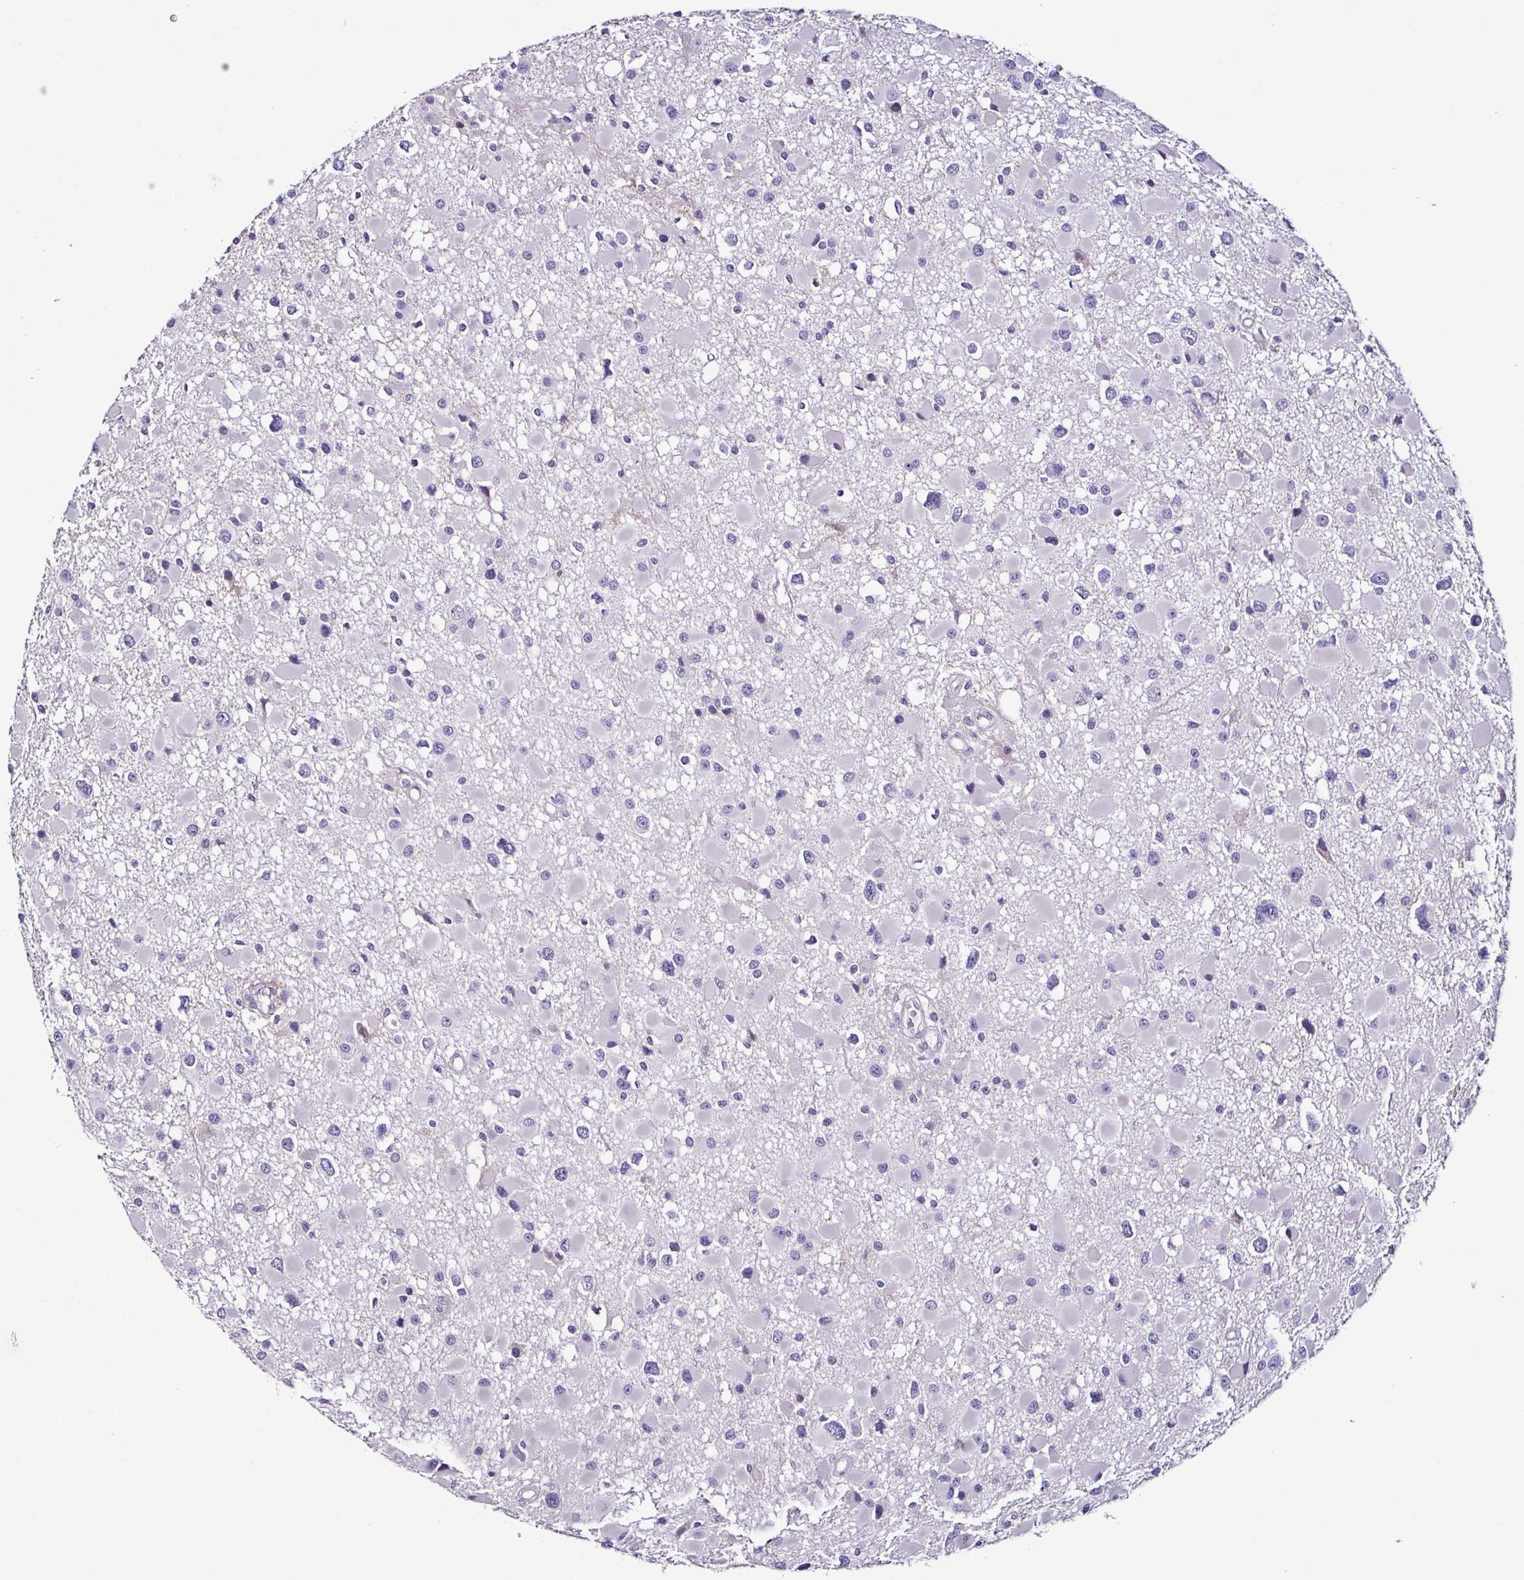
{"staining": {"intensity": "negative", "quantity": "none", "location": "none"}, "tissue": "glioma", "cell_type": "Tumor cells", "image_type": "cancer", "snomed": [{"axis": "morphology", "description": "Glioma, malignant, High grade"}, {"axis": "topography", "description": "Brain"}], "caption": "Immunohistochemistry of glioma shows no staining in tumor cells.", "gene": "SRL", "patient": {"sex": "male", "age": 54}}